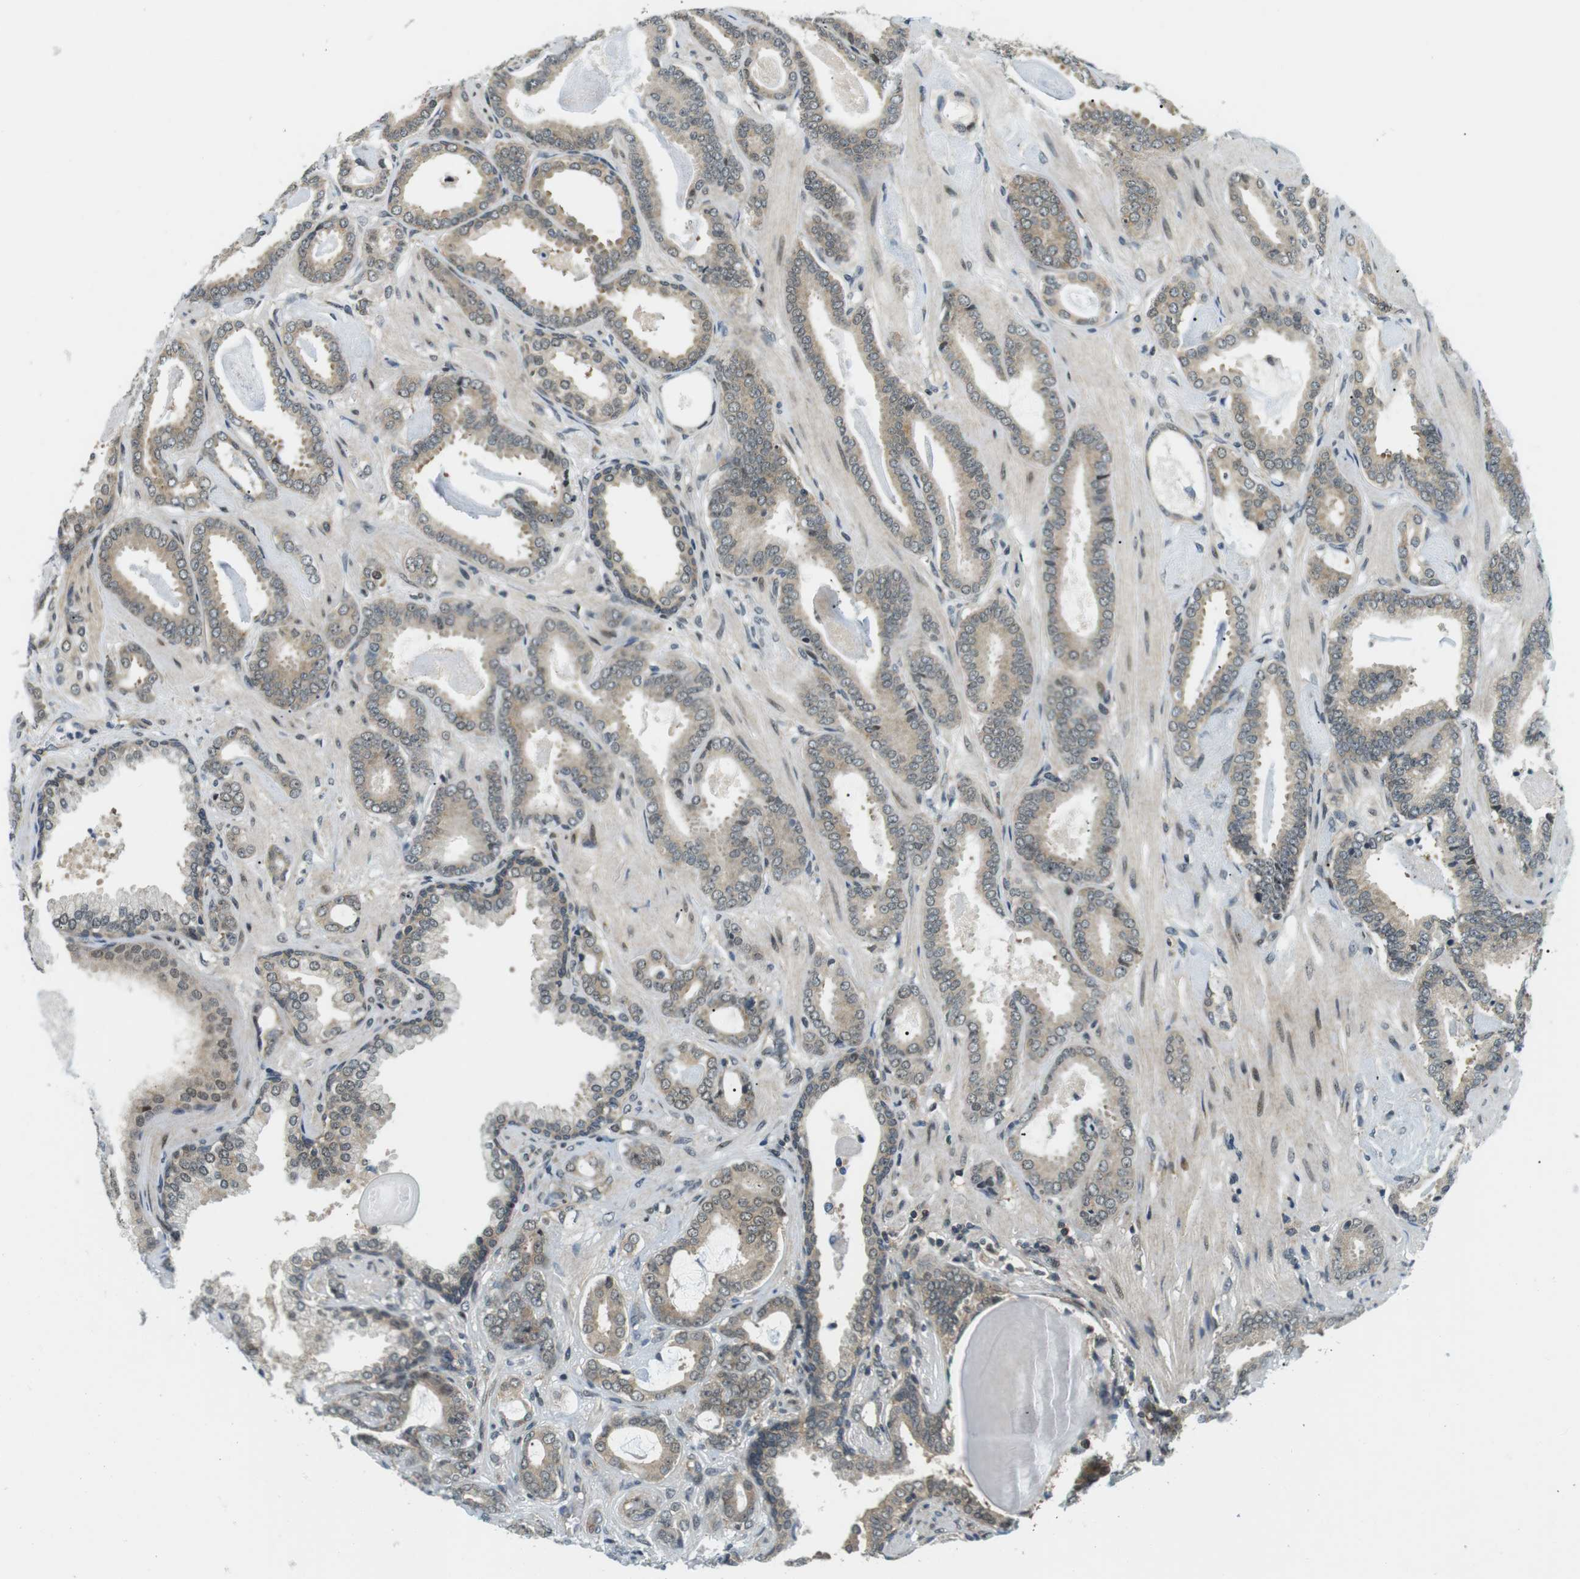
{"staining": {"intensity": "weak", "quantity": "25%-75%", "location": "cytoplasmic/membranous"}, "tissue": "prostate cancer", "cell_type": "Tumor cells", "image_type": "cancer", "snomed": [{"axis": "morphology", "description": "Adenocarcinoma, Low grade"}, {"axis": "topography", "description": "Prostate"}], "caption": "A photomicrograph showing weak cytoplasmic/membranous expression in about 25%-75% of tumor cells in prostate cancer, as visualized by brown immunohistochemical staining.", "gene": "CSNK2B", "patient": {"sex": "male", "age": 53}}